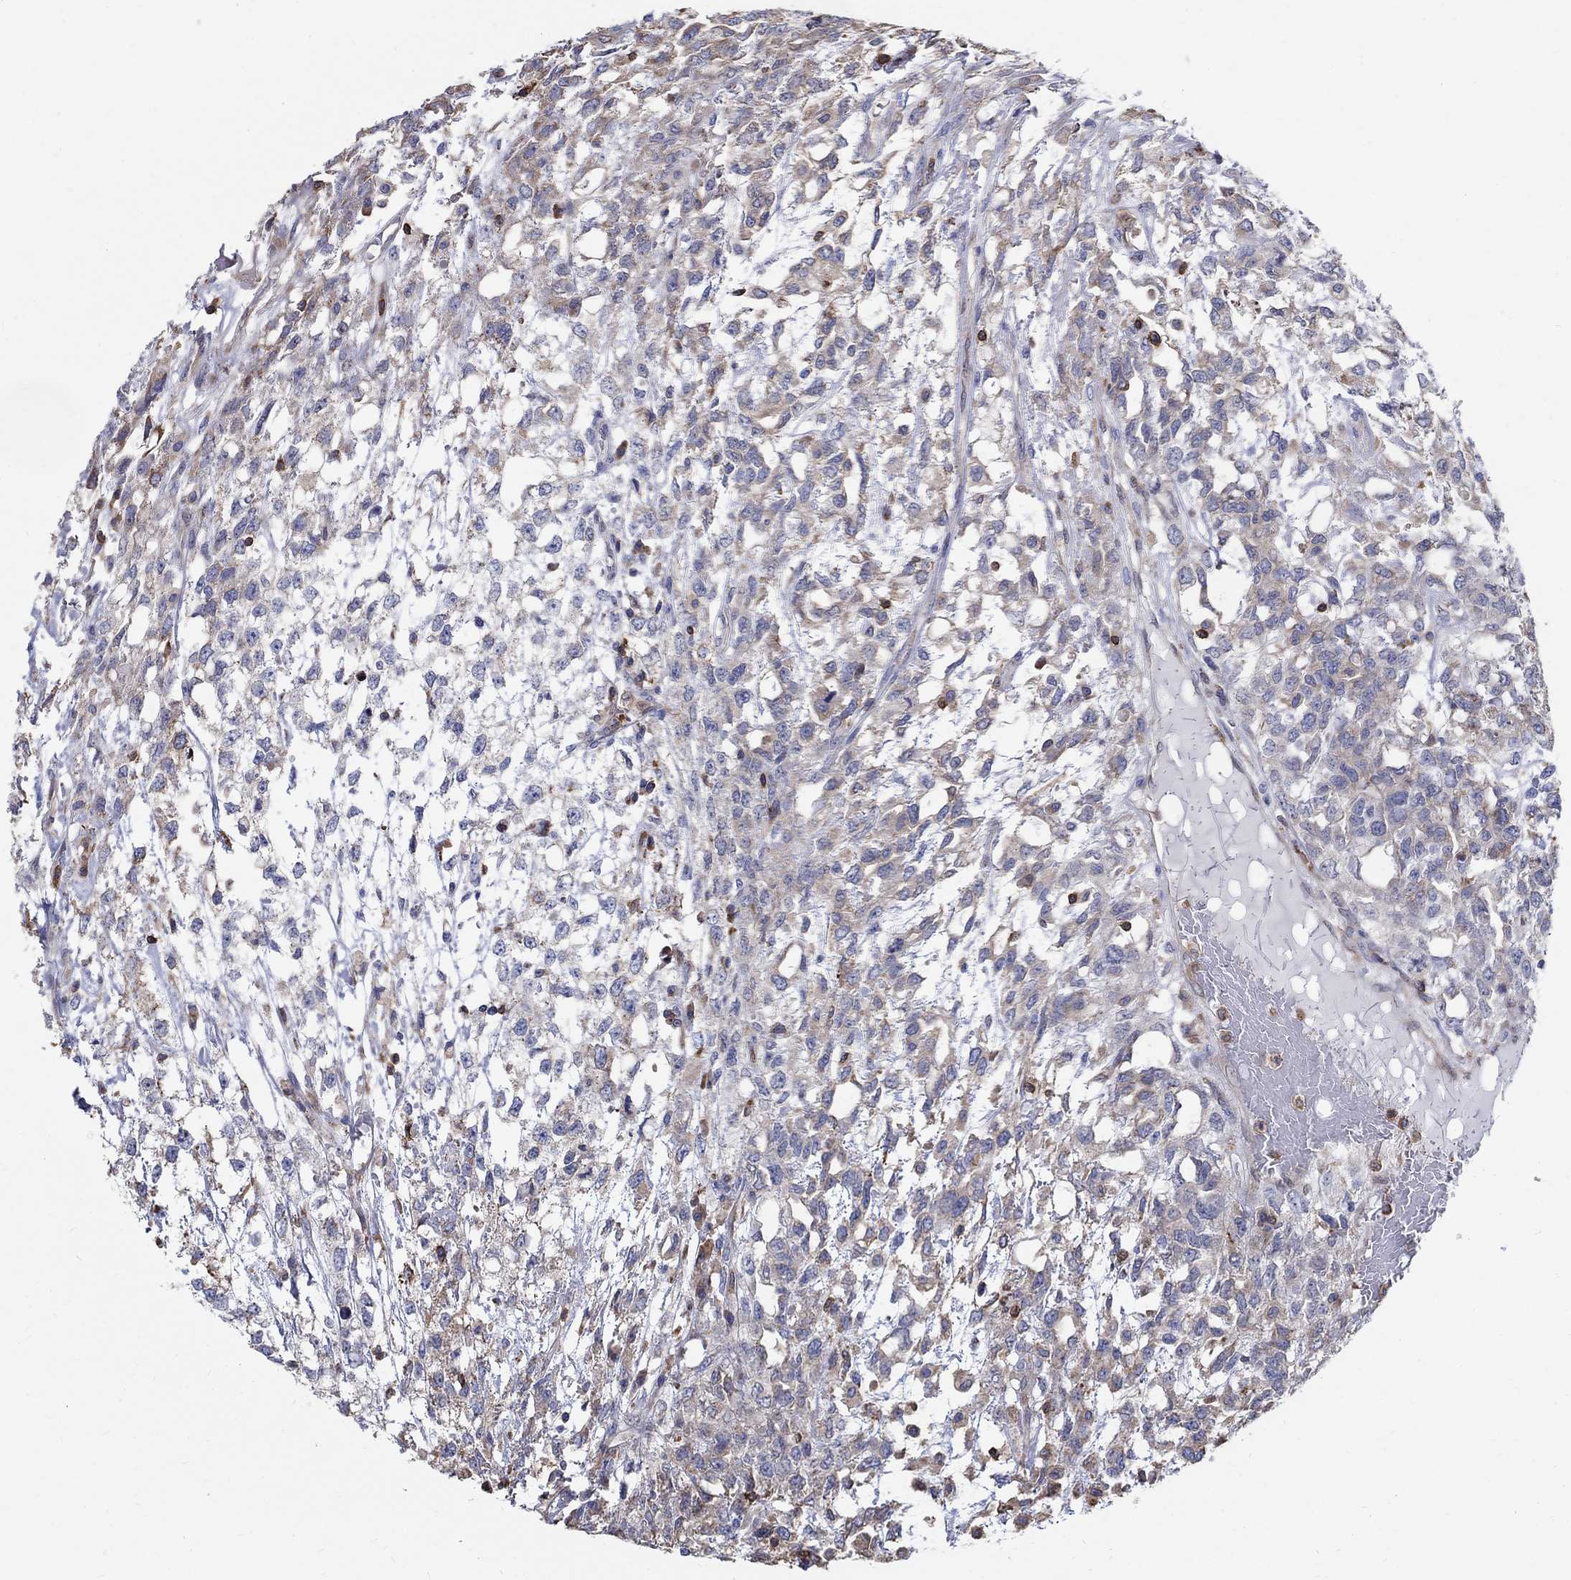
{"staining": {"intensity": "weak", "quantity": "25%-75%", "location": "cytoplasmic/membranous"}, "tissue": "testis cancer", "cell_type": "Tumor cells", "image_type": "cancer", "snomed": [{"axis": "morphology", "description": "Seminoma, NOS"}, {"axis": "topography", "description": "Testis"}], "caption": "Tumor cells exhibit low levels of weak cytoplasmic/membranous positivity in approximately 25%-75% of cells in human testis cancer (seminoma). Nuclei are stained in blue.", "gene": "AGAP2", "patient": {"sex": "male", "age": 52}}